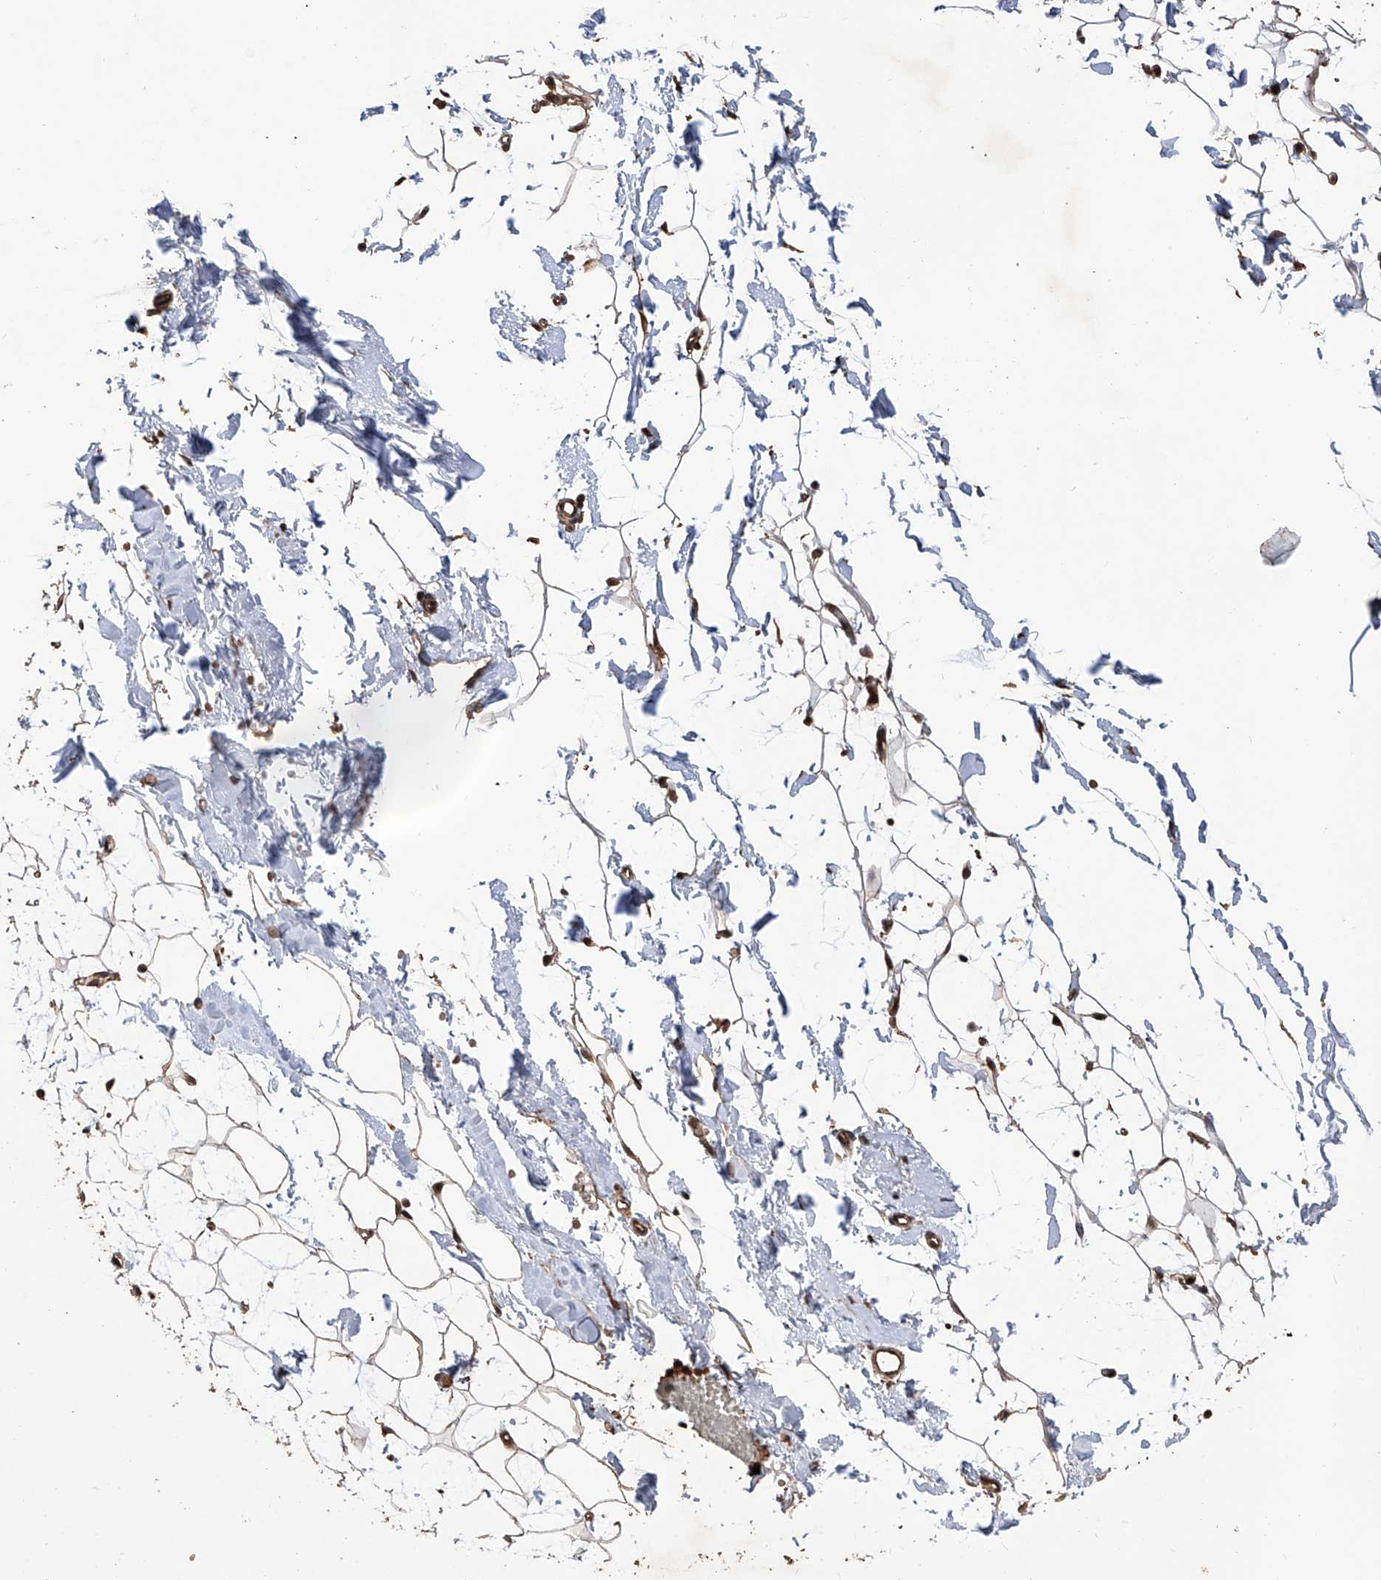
{"staining": {"intensity": "strong", "quantity": "25%-75%", "location": "nuclear"}, "tissue": "adipose tissue", "cell_type": "Adipocytes", "image_type": "normal", "snomed": [{"axis": "morphology", "description": "Normal tissue, NOS"}, {"axis": "topography", "description": "Breast"}], "caption": "Approximately 25%-75% of adipocytes in unremarkable adipose tissue exhibit strong nuclear protein expression as visualized by brown immunohistochemical staining.", "gene": "LYSMD4", "patient": {"sex": "female", "age": 23}}